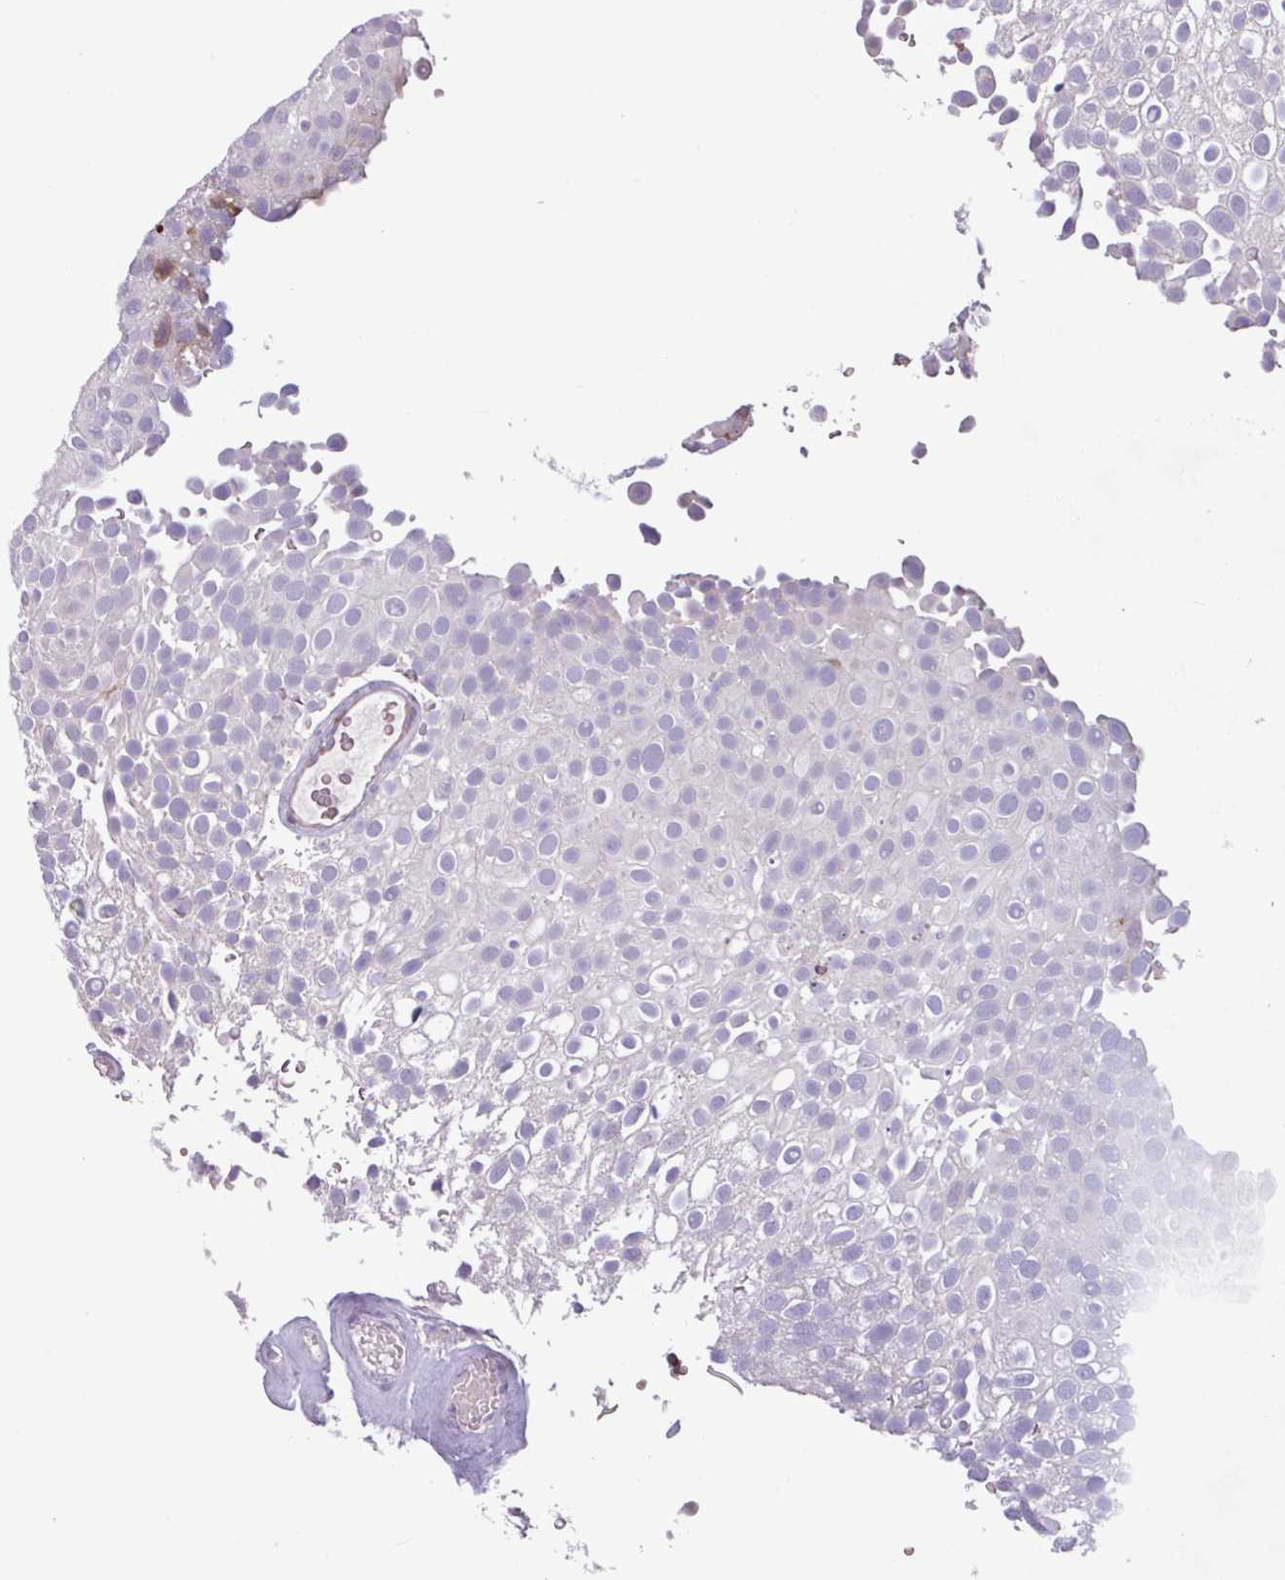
{"staining": {"intensity": "negative", "quantity": "none", "location": "none"}, "tissue": "urothelial cancer", "cell_type": "Tumor cells", "image_type": "cancer", "snomed": [{"axis": "morphology", "description": "Urothelial carcinoma, Low grade"}, {"axis": "topography", "description": "Urinary bladder"}], "caption": "Urothelial cancer was stained to show a protein in brown. There is no significant positivity in tumor cells.", "gene": "SEC61G", "patient": {"sex": "male", "age": 78}}